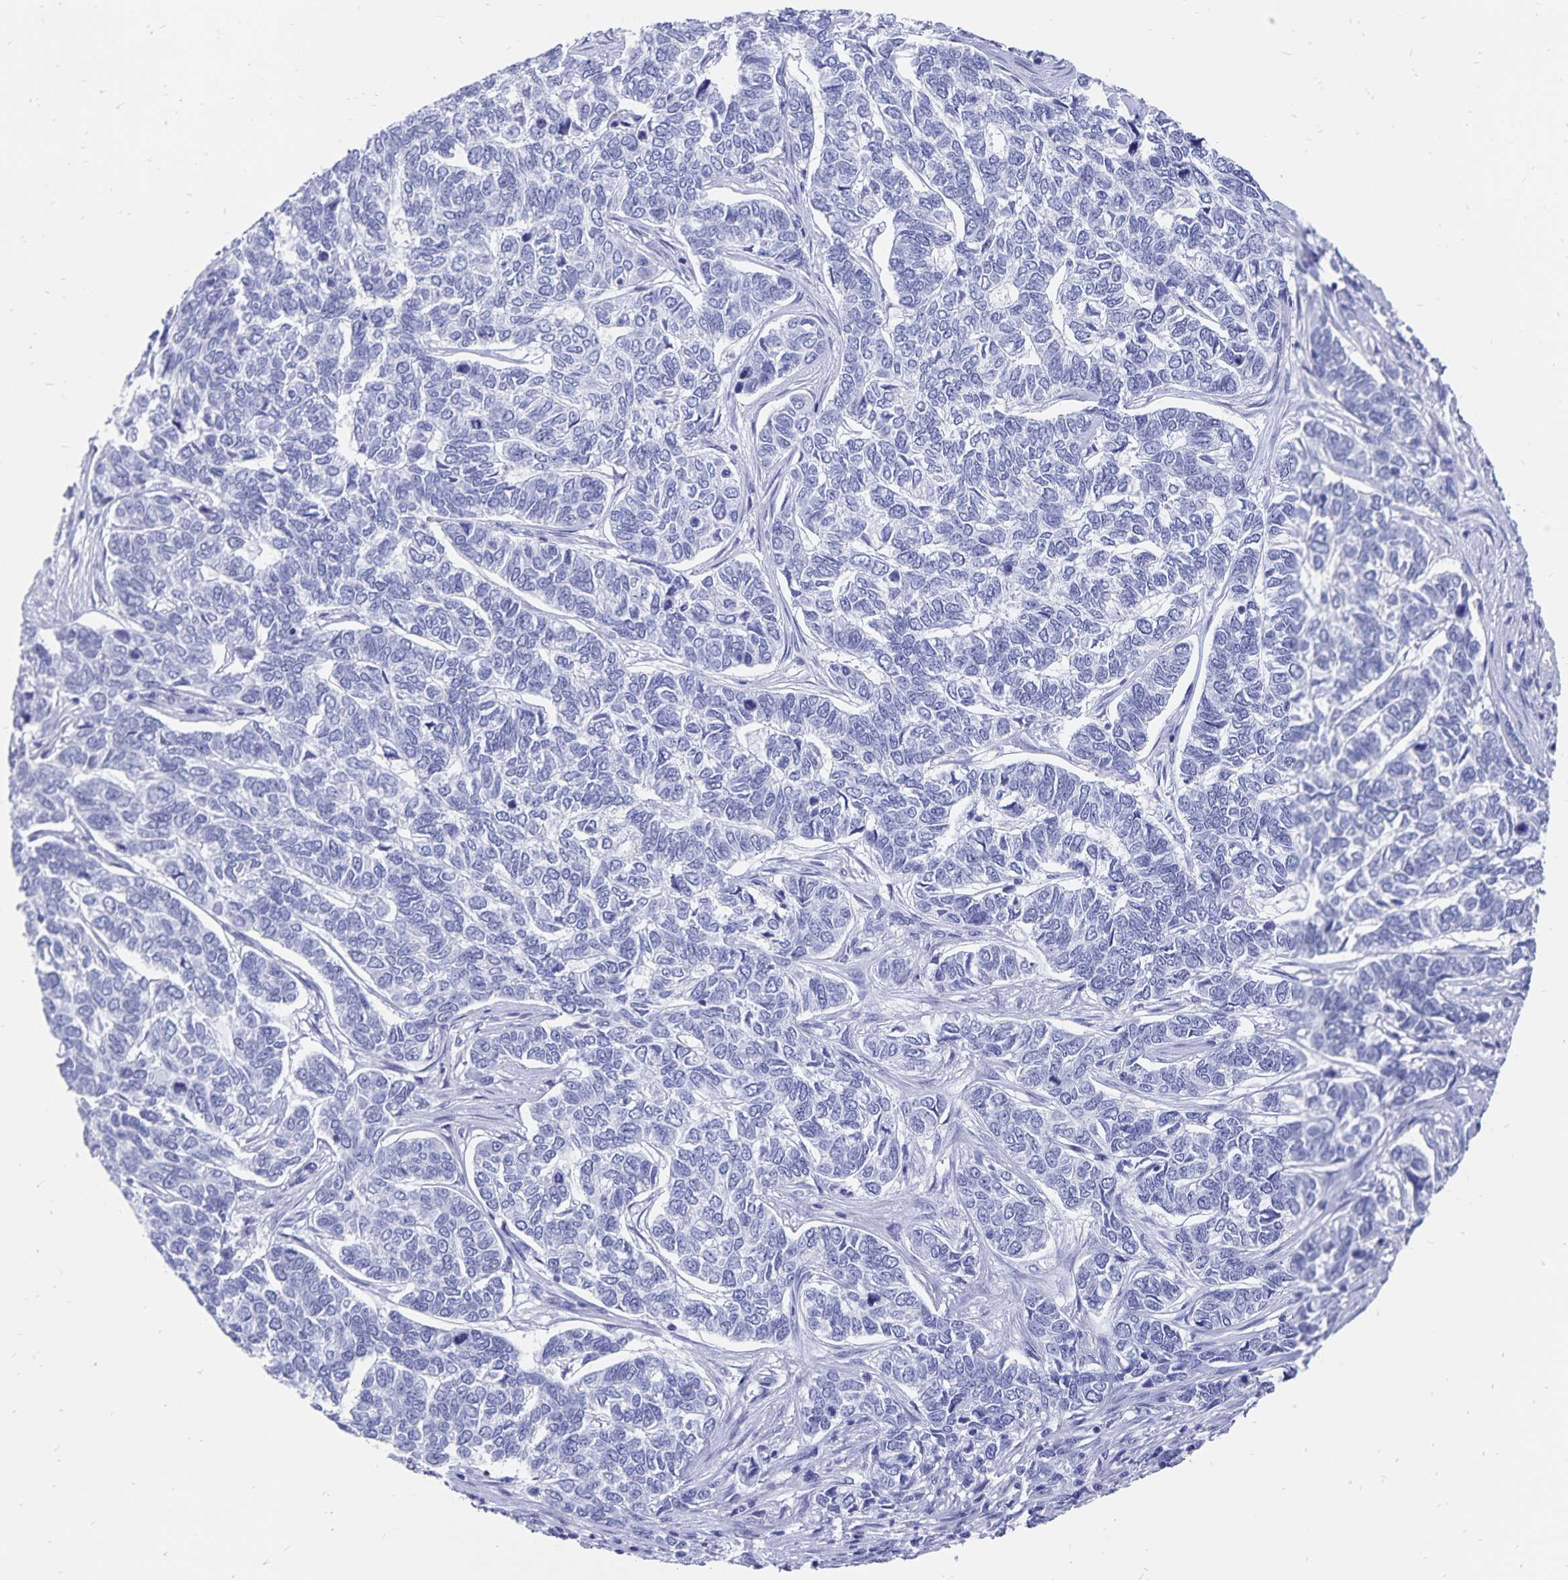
{"staining": {"intensity": "negative", "quantity": "none", "location": "none"}, "tissue": "skin cancer", "cell_type": "Tumor cells", "image_type": "cancer", "snomed": [{"axis": "morphology", "description": "Basal cell carcinoma"}, {"axis": "topography", "description": "Skin"}], "caption": "High magnification brightfield microscopy of skin basal cell carcinoma stained with DAB (3,3'-diaminobenzidine) (brown) and counterstained with hematoxylin (blue): tumor cells show no significant positivity.", "gene": "ADH1A", "patient": {"sex": "female", "age": 65}}